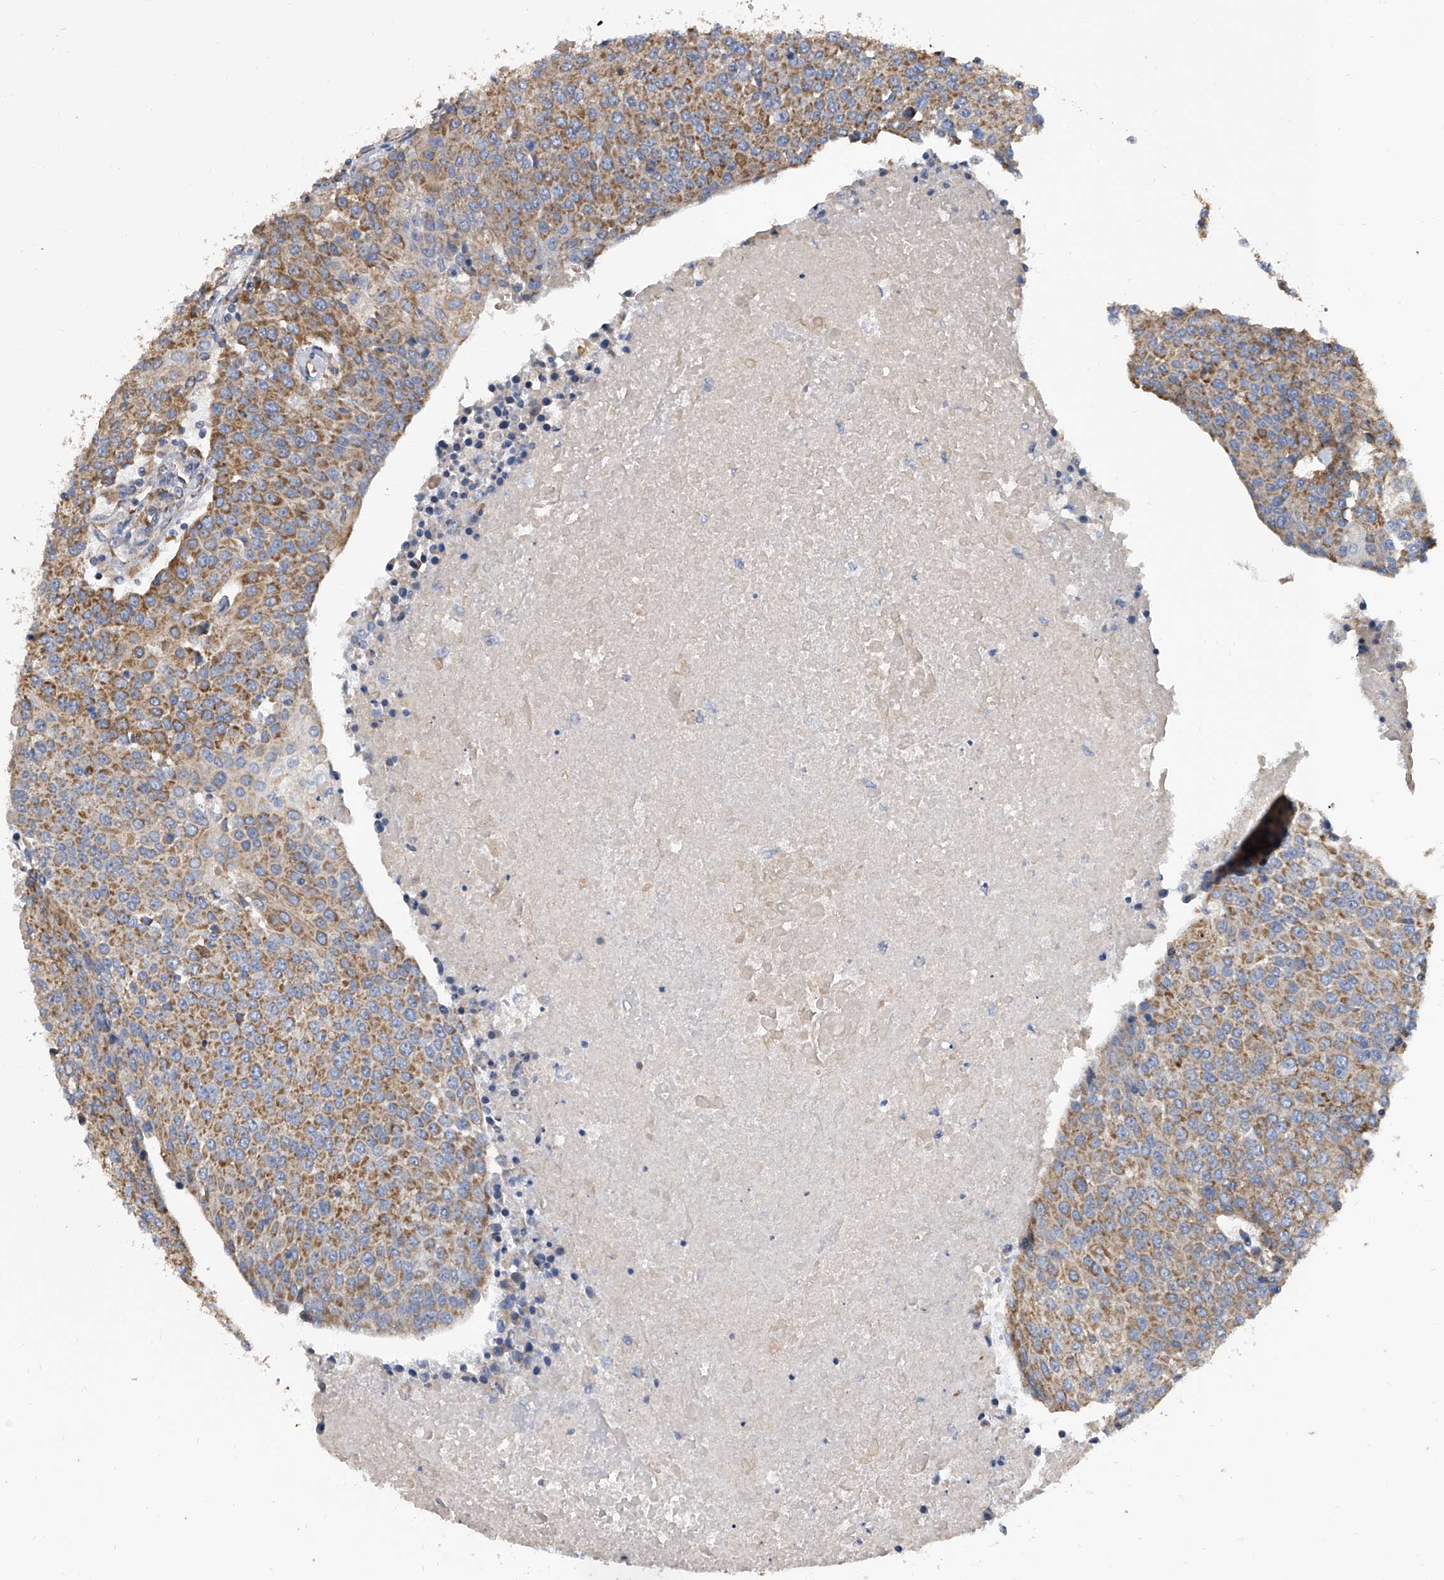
{"staining": {"intensity": "moderate", "quantity": ">75%", "location": "cytoplasmic/membranous"}, "tissue": "urothelial cancer", "cell_type": "Tumor cells", "image_type": "cancer", "snomed": [{"axis": "morphology", "description": "Urothelial carcinoma, High grade"}, {"axis": "topography", "description": "Urinary bladder"}], "caption": "This is an image of immunohistochemistry staining of urothelial cancer, which shows moderate expression in the cytoplasmic/membranous of tumor cells.", "gene": "MRPL28", "patient": {"sex": "female", "age": 85}}